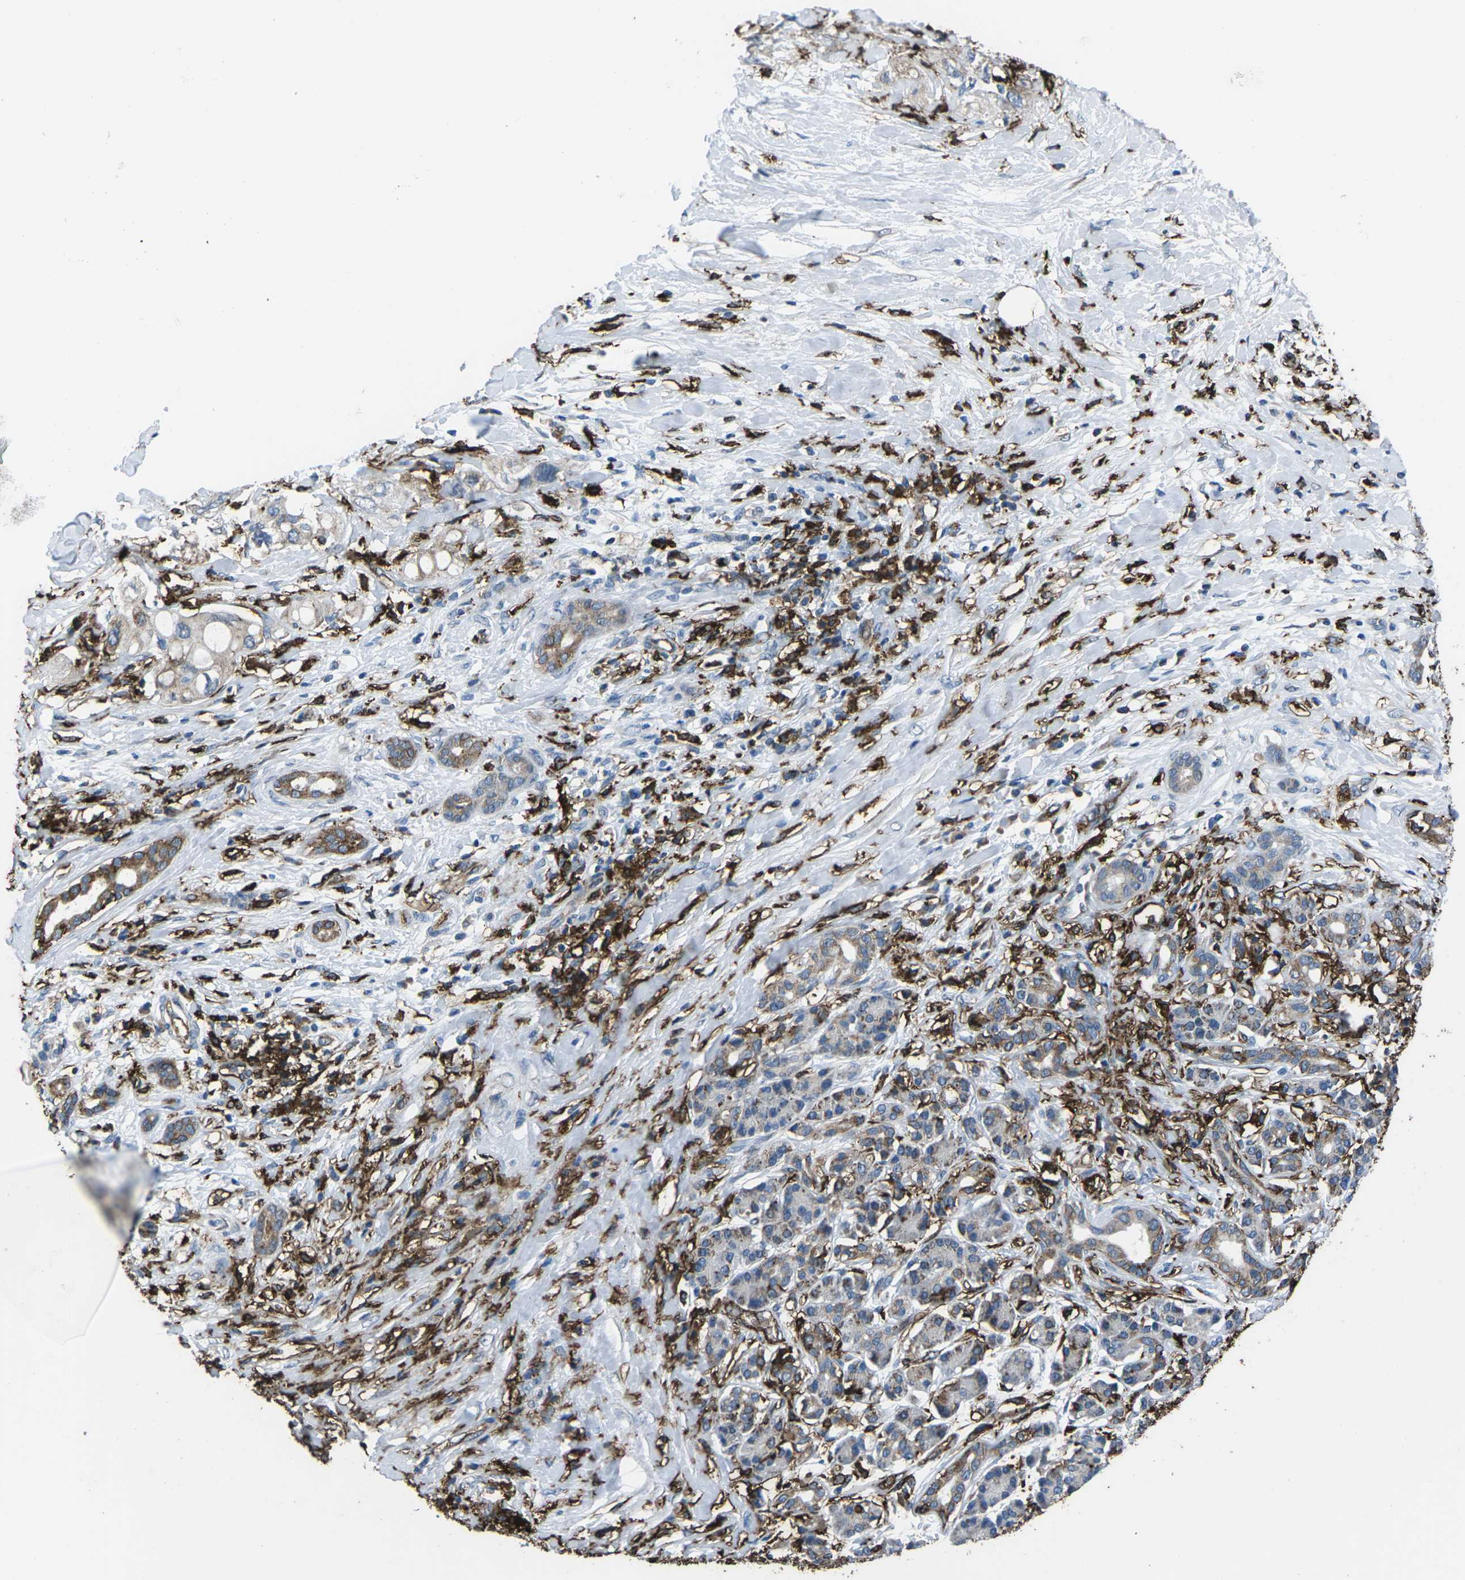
{"staining": {"intensity": "negative", "quantity": "none", "location": "none"}, "tissue": "pancreatic cancer", "cell_type": "Tumor cells", "image_type": "cancer", "snomed": [{"axis": "morphology", "description": "Adenocarcinoma, NOS"}, {"axis": "topography", "description": "Pancreas"}], "caption": "This is an immunohistochemistry histopathology image of pancreatic adenocarcinoma. There is no expression in tumor cells.", "gene": "PTPN1", "patient": {"sex": "female", "age": 56}}